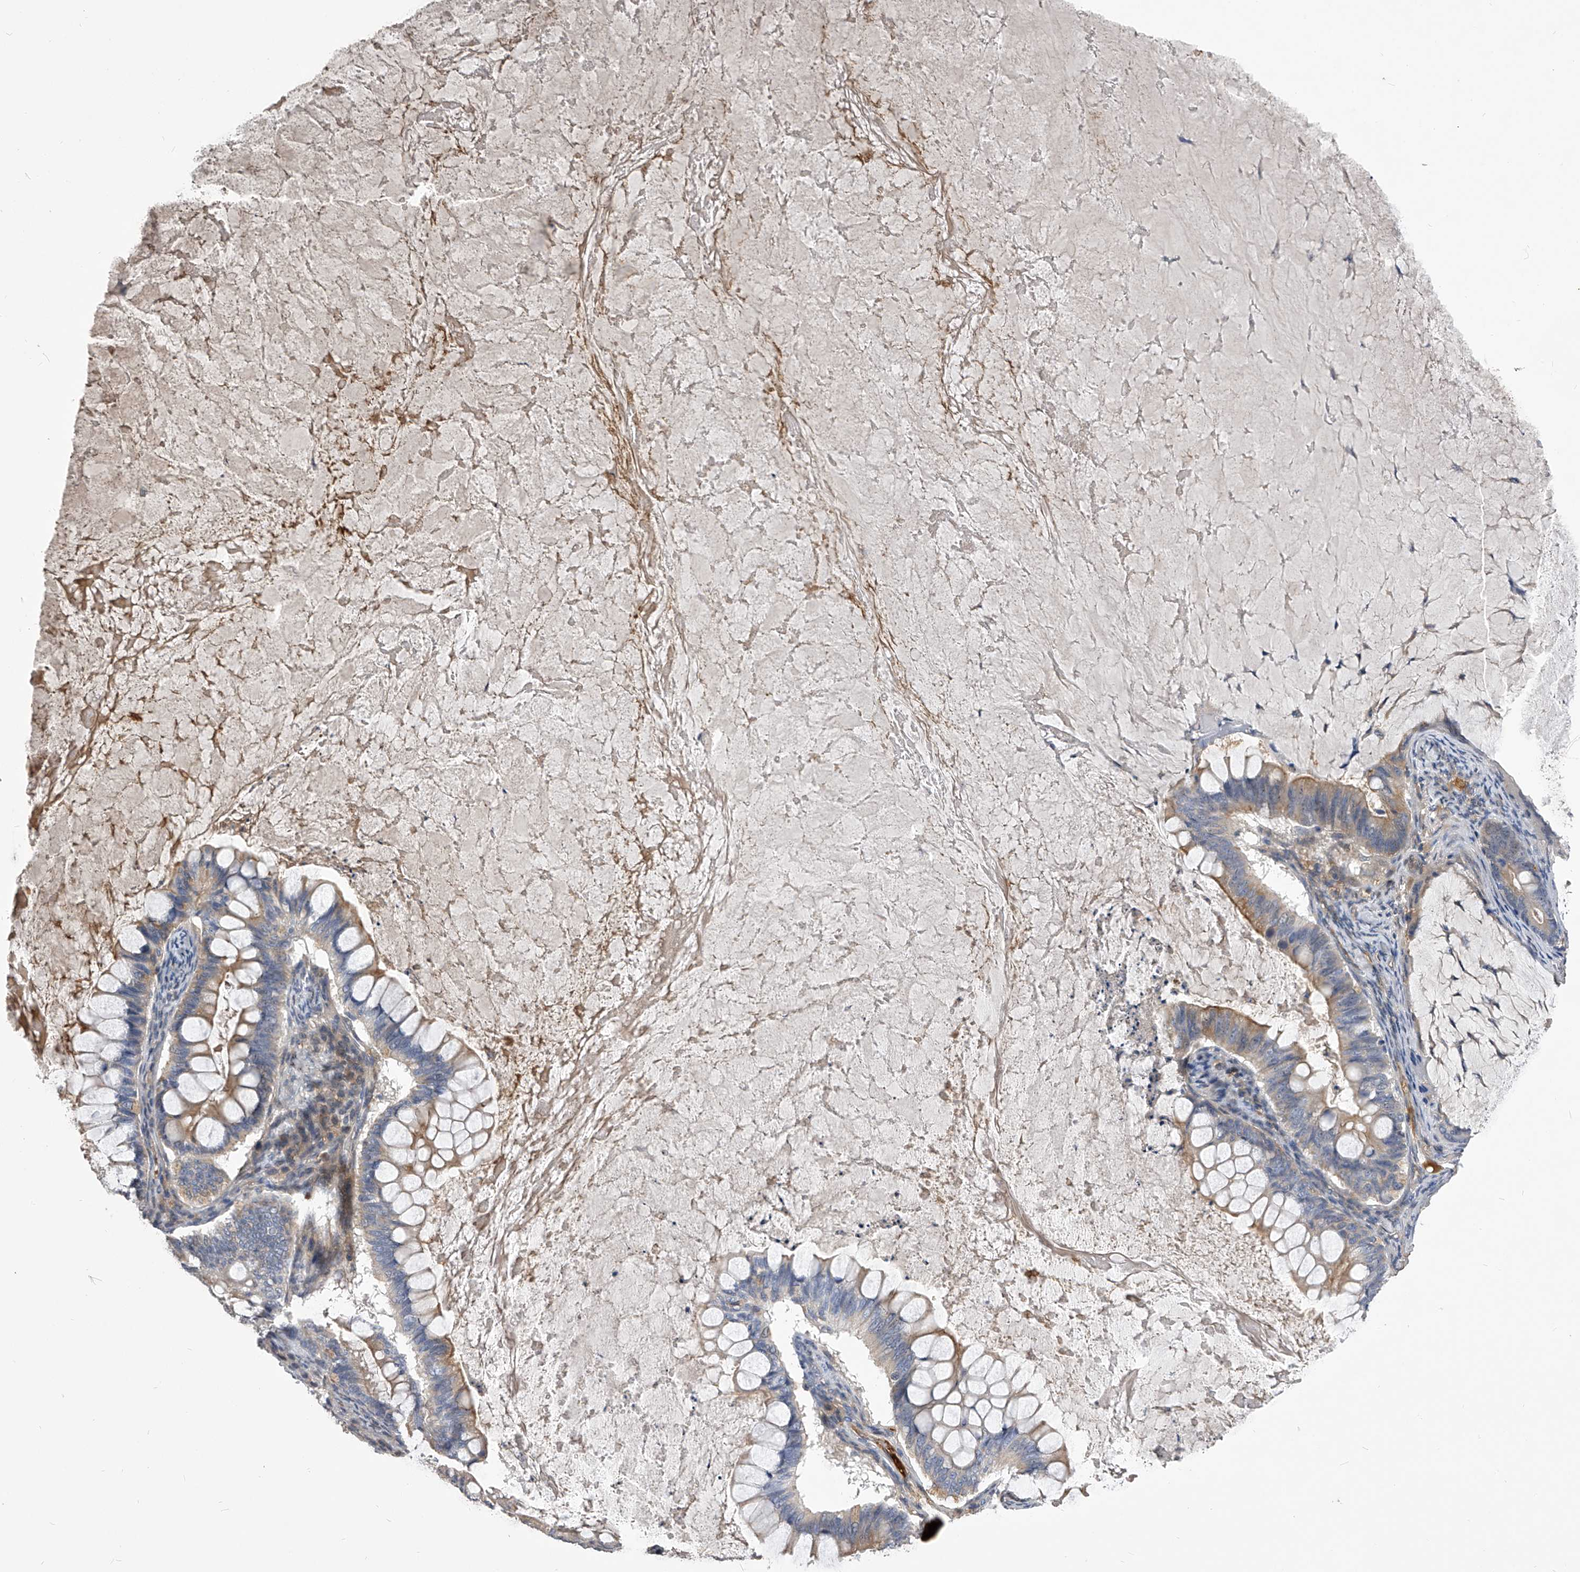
{"staining": {"intensity": "moderate", "quantity": "25%-75%", "location": "cytoplasmic/membranous"}, "tissue": "ovarian cancer", "cell_type": "Tumor cells", "image_type": "cancer", "snomed": [{"axis": "morphology", "description": "Cystadenocarcinoma, mucinous, NOS"}, {"axis": "topography", "description": "Ovary"}], "caption": "Human ovarian mucinous cystadenocarcinoma stained with a protein marker displays moderate staining in tumor cells.", "gene": "MDN1", "patient": {"sex": "female", "age": 61}}